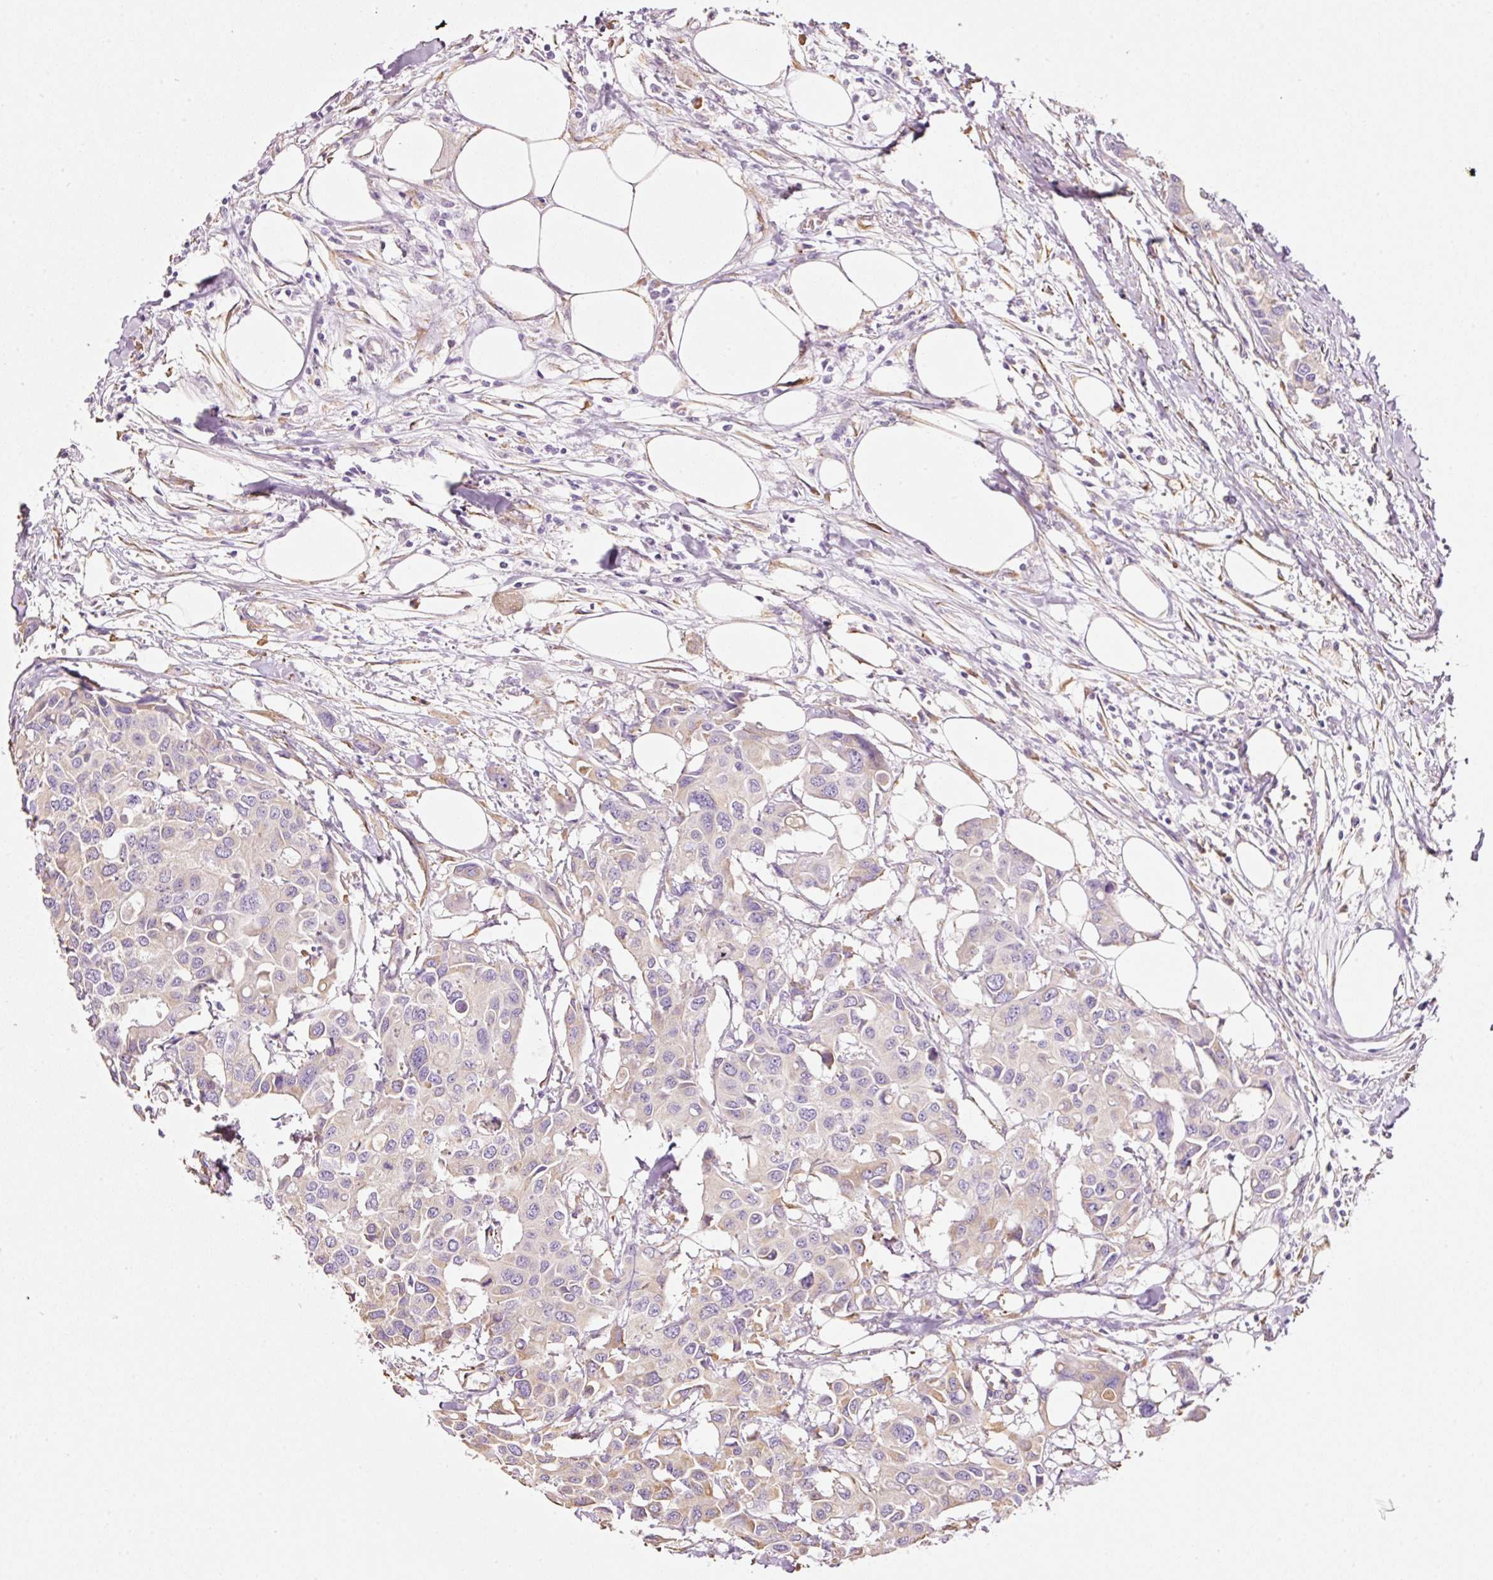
{"staining": {"intensity": "weak", "quantity": "<25%", "location": "cytoplasmic/membranous"}, "tissue": "colorectal cancer", "cell_type": "Tumor cells", "image_type": "cancer", "snomed": [{"axis": "morphology", "description": "Adenocarcinoma, NOS"}, {"axis": "topography", "description": "Colon"}], "caption": "The micrograph reveals no staining of tumor cells in colorectal cancer (adenocarcinoma).", "gene": "GCG", "patient": {"sex": "male", "age": 77}}